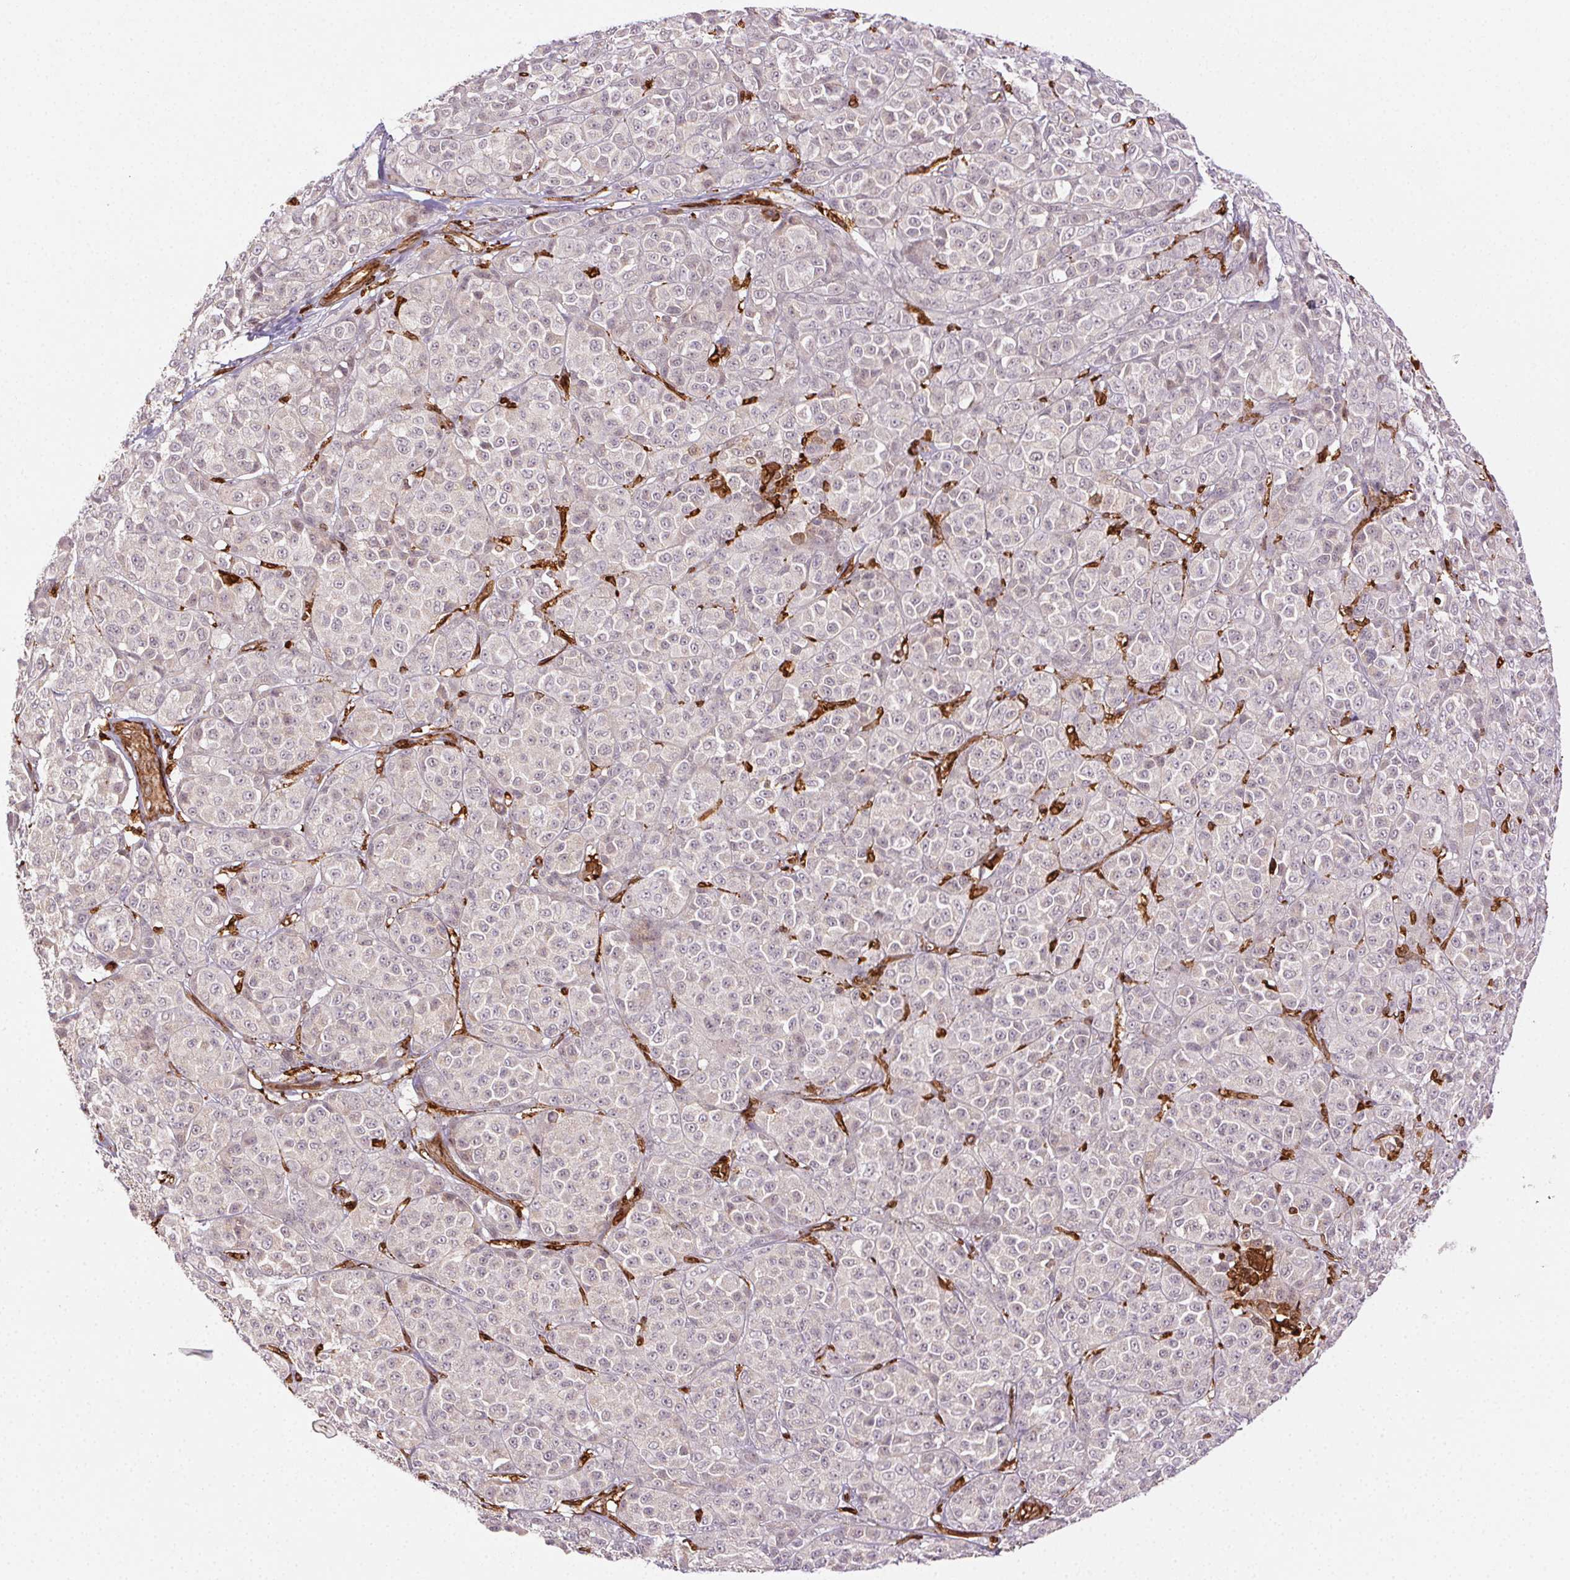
{"staining": {"intensity": "negative", "quantity": "none", "location": "none"}, "tissue": "melanoma", "cell_type": "Tumor cells", "image_type": "cancer", "snomed": [{"axis": "morphology", "description": "Malignant melanoma, NOS"}, {"axis": "topography", "description": "Skin"}], "caption": "Immunohistochemical staining of malignant melanoma displays no significant staining in tumor cells.", "gene": "RNASET2", "patient": {"sex": "male", "age": 89}}